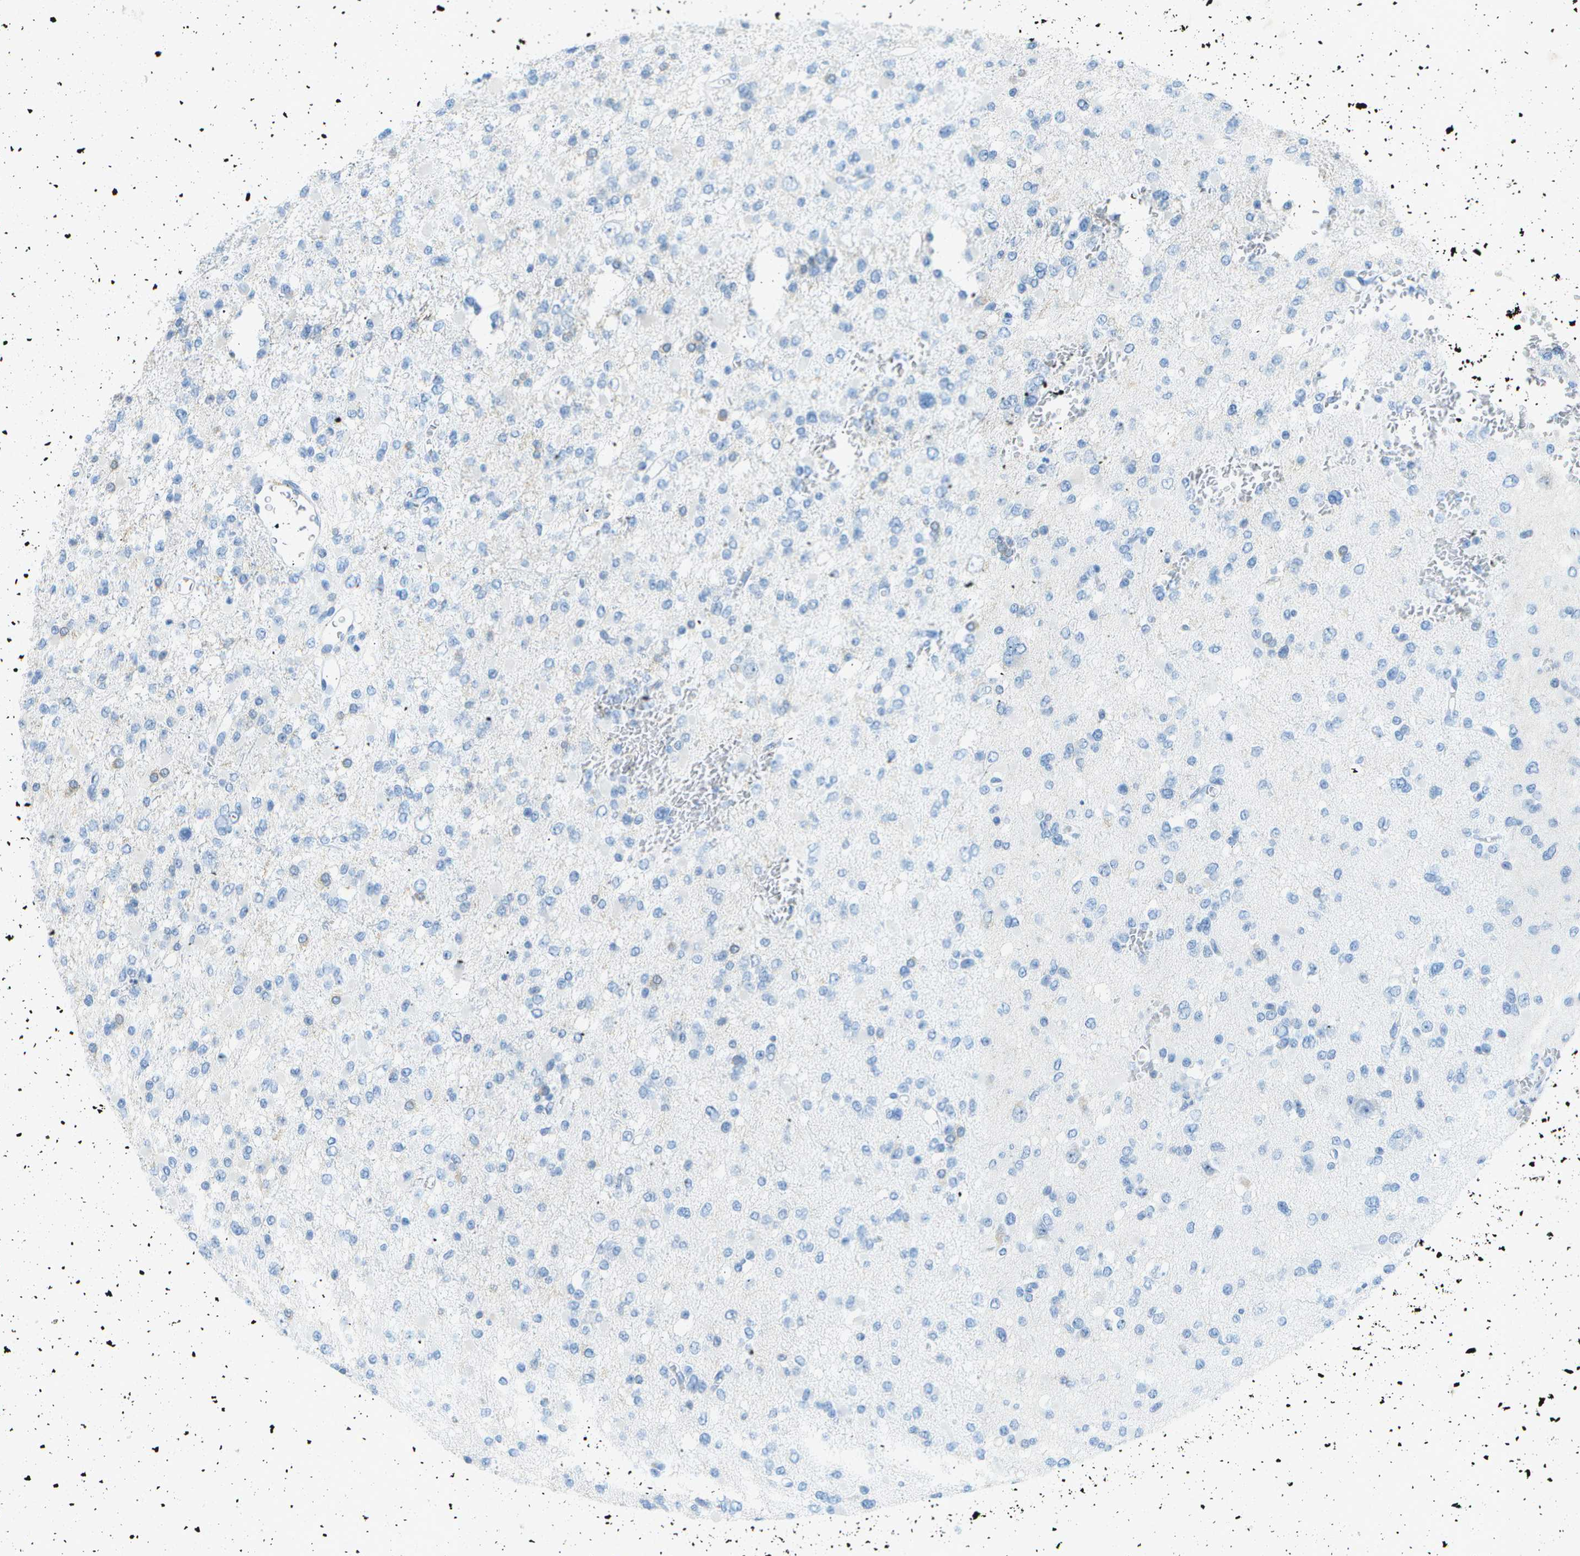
{"staining": {"intensity": "negative", "quantity": "none", "location": "none"}, "tissue": "glioma", "cell_type": "Tumor cells", "image_type": "cancer", "snomed": [{"axis": "morphology", "description": "Glioma, malignant, Low grade"}, {"axis": "topography", "description": "Brain"}], "caption": "A photomicrograph of human glioma is negative for staining in tumor cells.", "gene": "WNK2", "patient": {"sex": "female", "age": 22}}